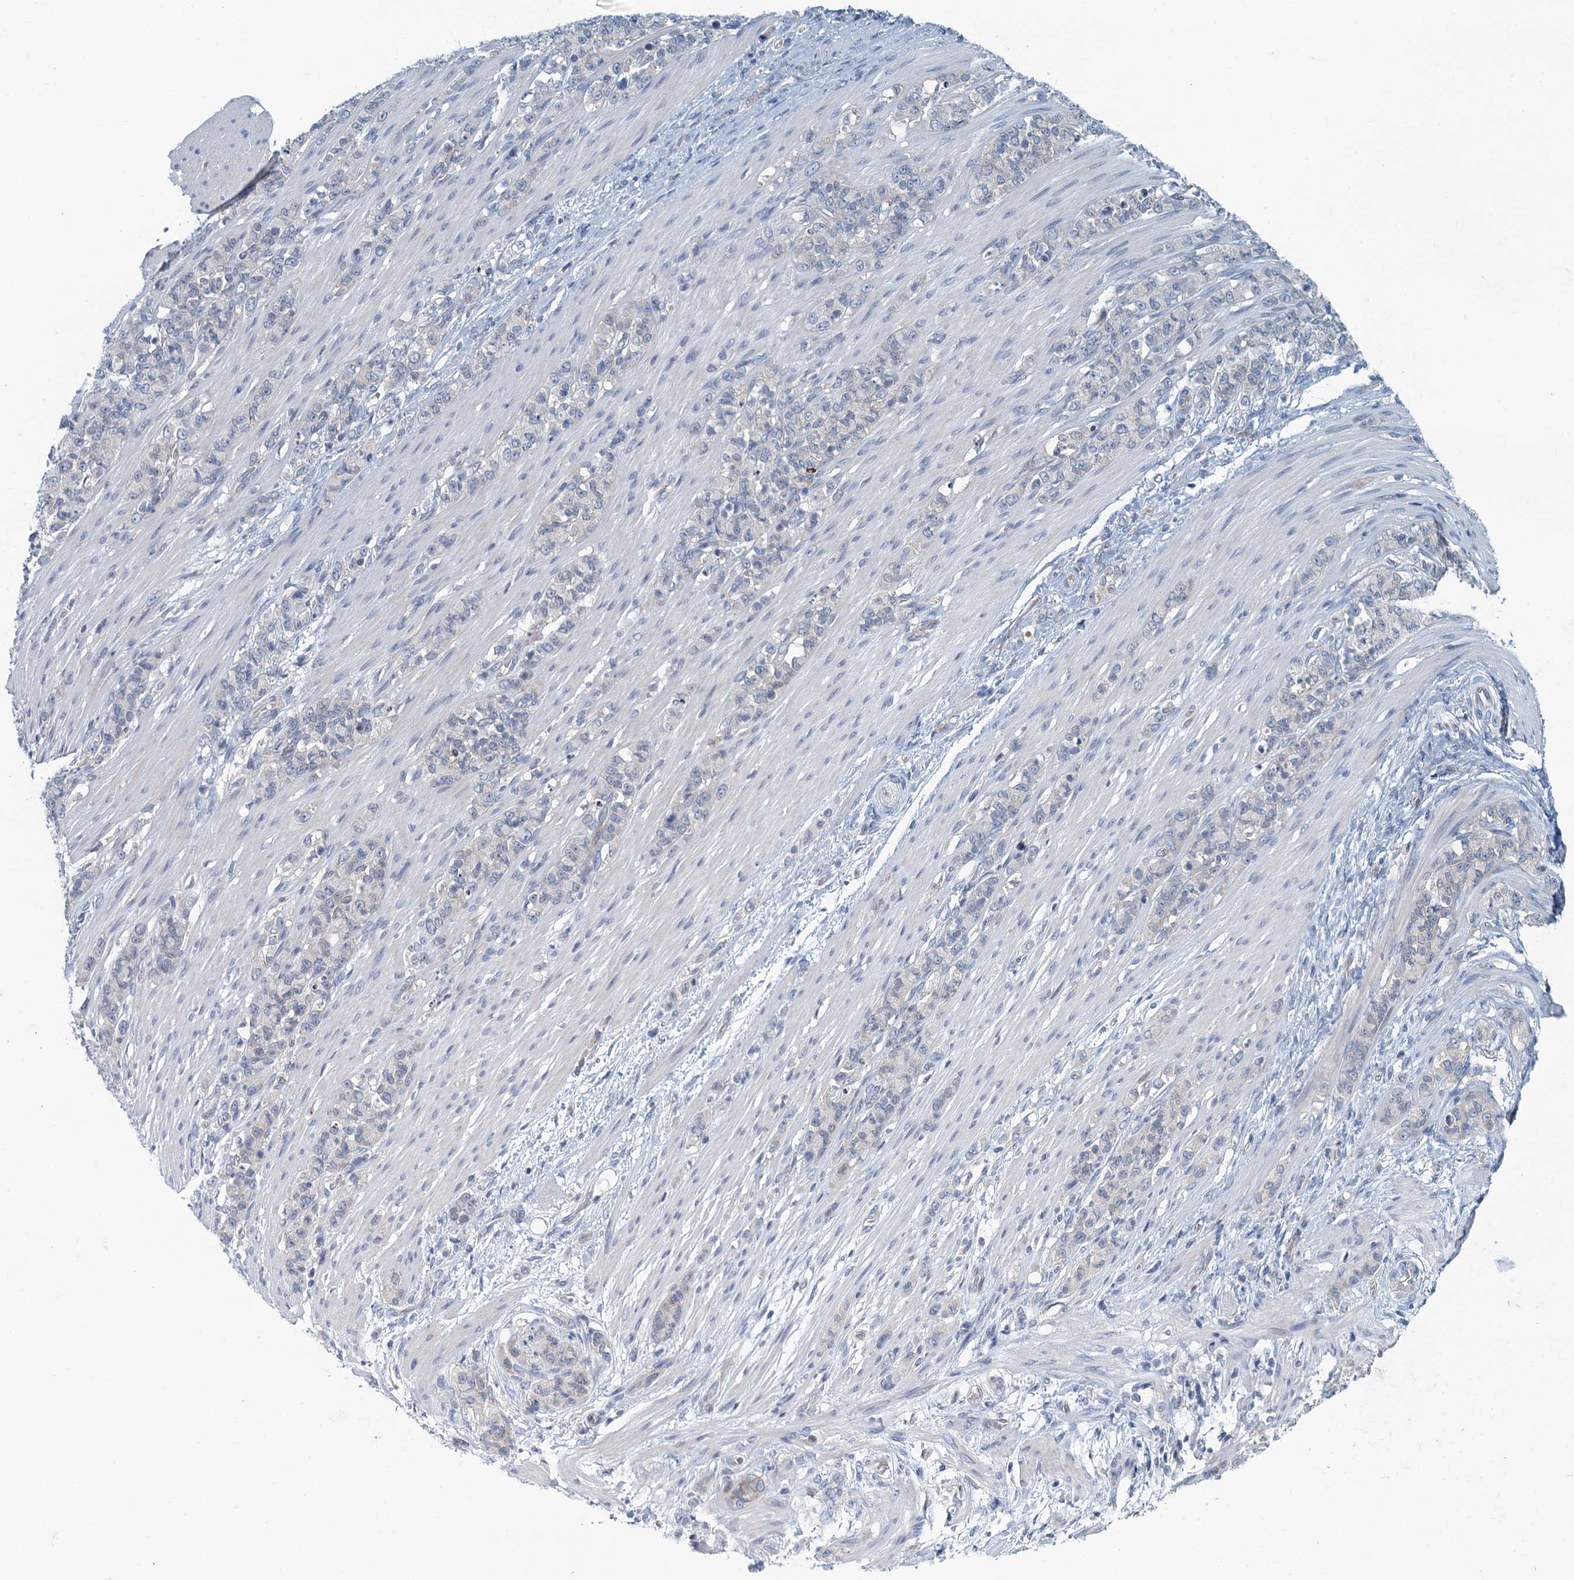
{"staining": {"intensity": "negative", "quantity": "none", "location": "none"}, "tissue": "stomach cancer", "cell_type": "Tumor cells", "image_type": "cancer", "snomed": [{"axis": "morphology", "description": "Adenocarcinoma, NOS"}, {"axis": "topography", "description": "Stomach"}], "caption": "Immunohistochemical staining of human stomach cancer displays no significant expression in tumor cells.", "gene": "NCKAP1L", "patient": {"sex": "female", "age": 79}}